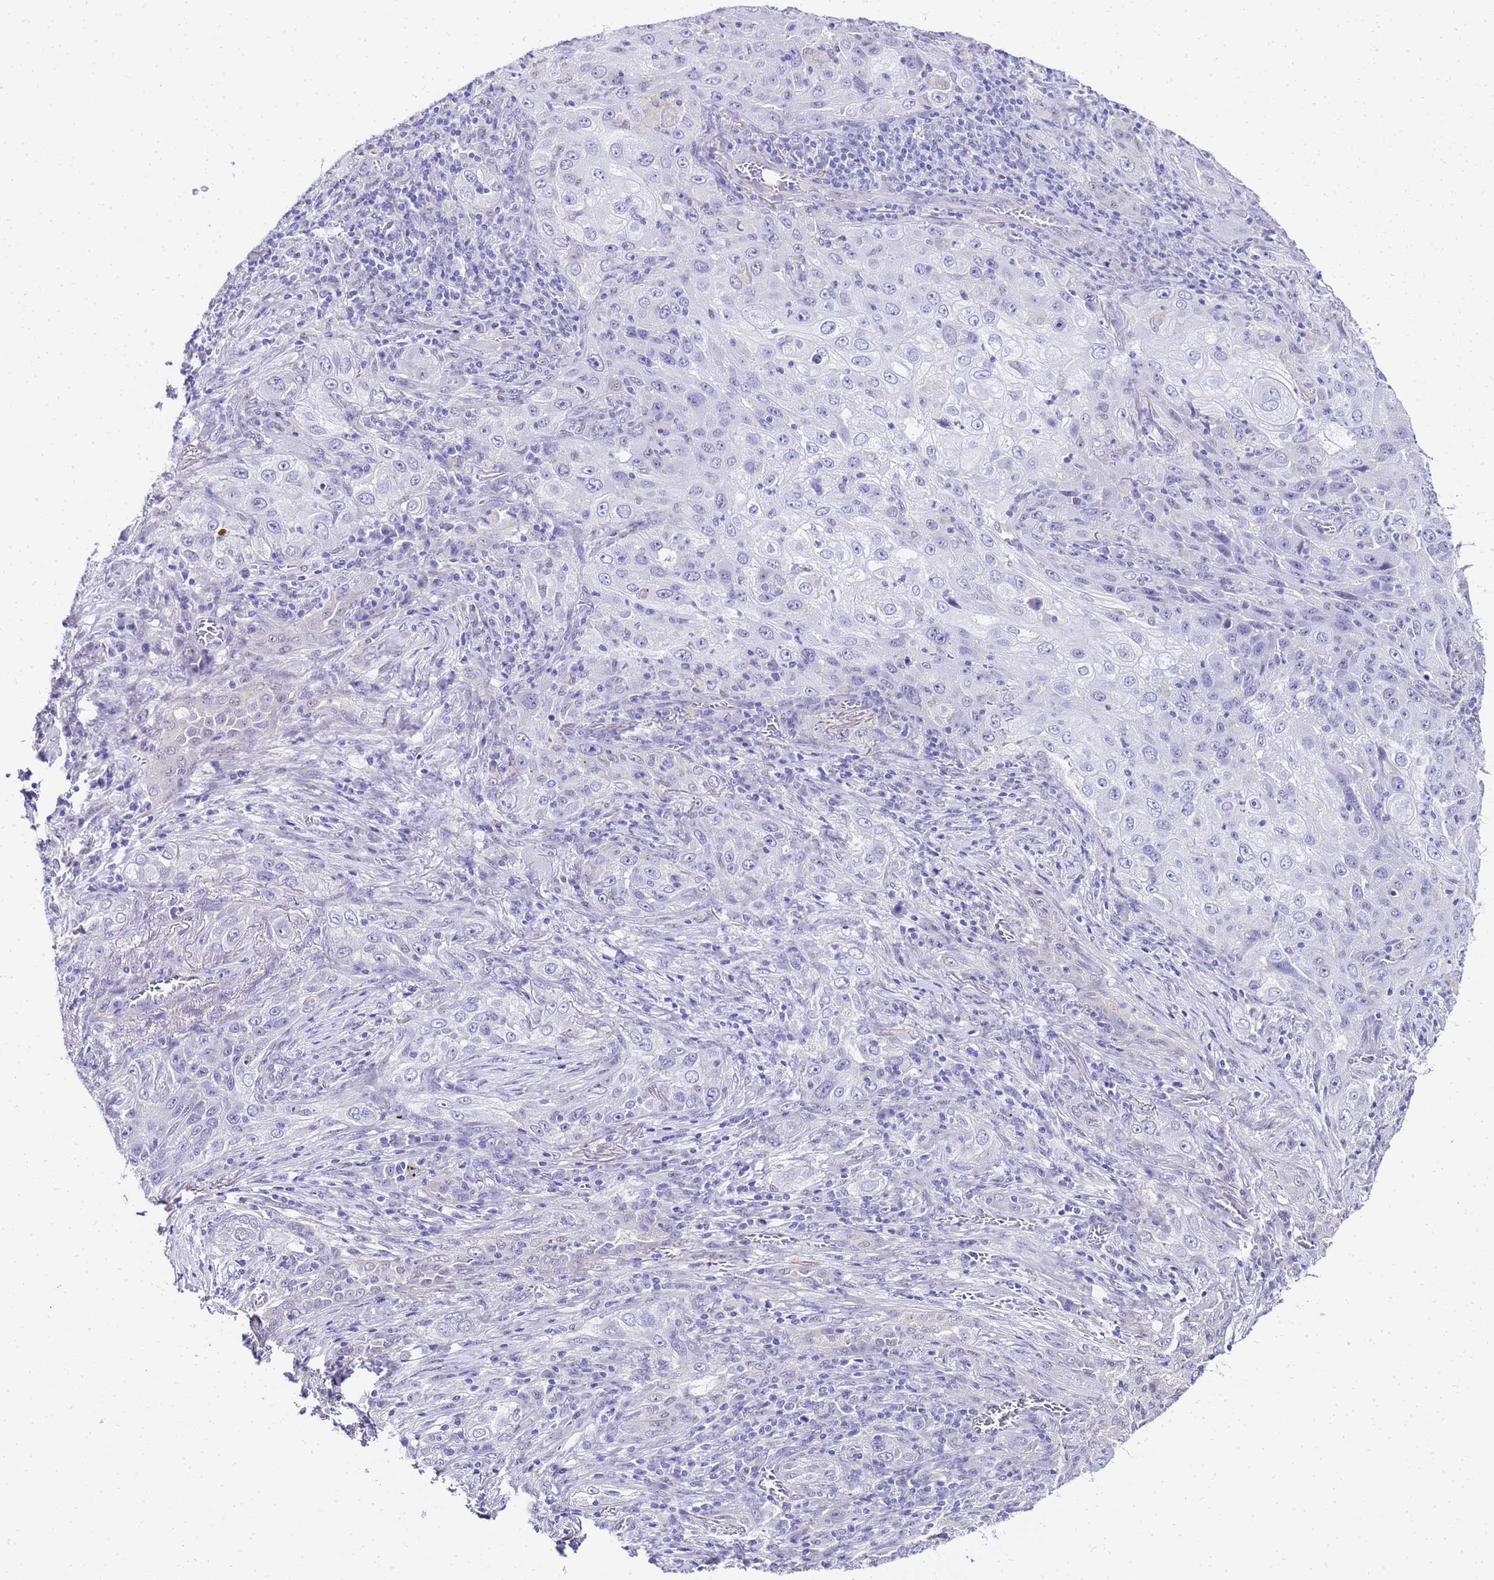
{"staining": {"intensity": "negative", "quantity": "none", "location": "none"}, "tissue": "lung cancer", "cell_type": "Tumor cells", "image_type": "cancer", "snomed": [{"axis": "morphology", "description": "Squamous cell carcinoma, NOS"}, {"axis": "topography", "description": "Lung"}], "caption": "This micrograph is of squamous cell carcinoma (lung) stained with immunohistochemistry to label a protein in brown with the nuclei are counter-stained blue. There is no staining in tumor cells.", "gene": "HSPB6", "patient": {"sex": "female", "age": 69}}